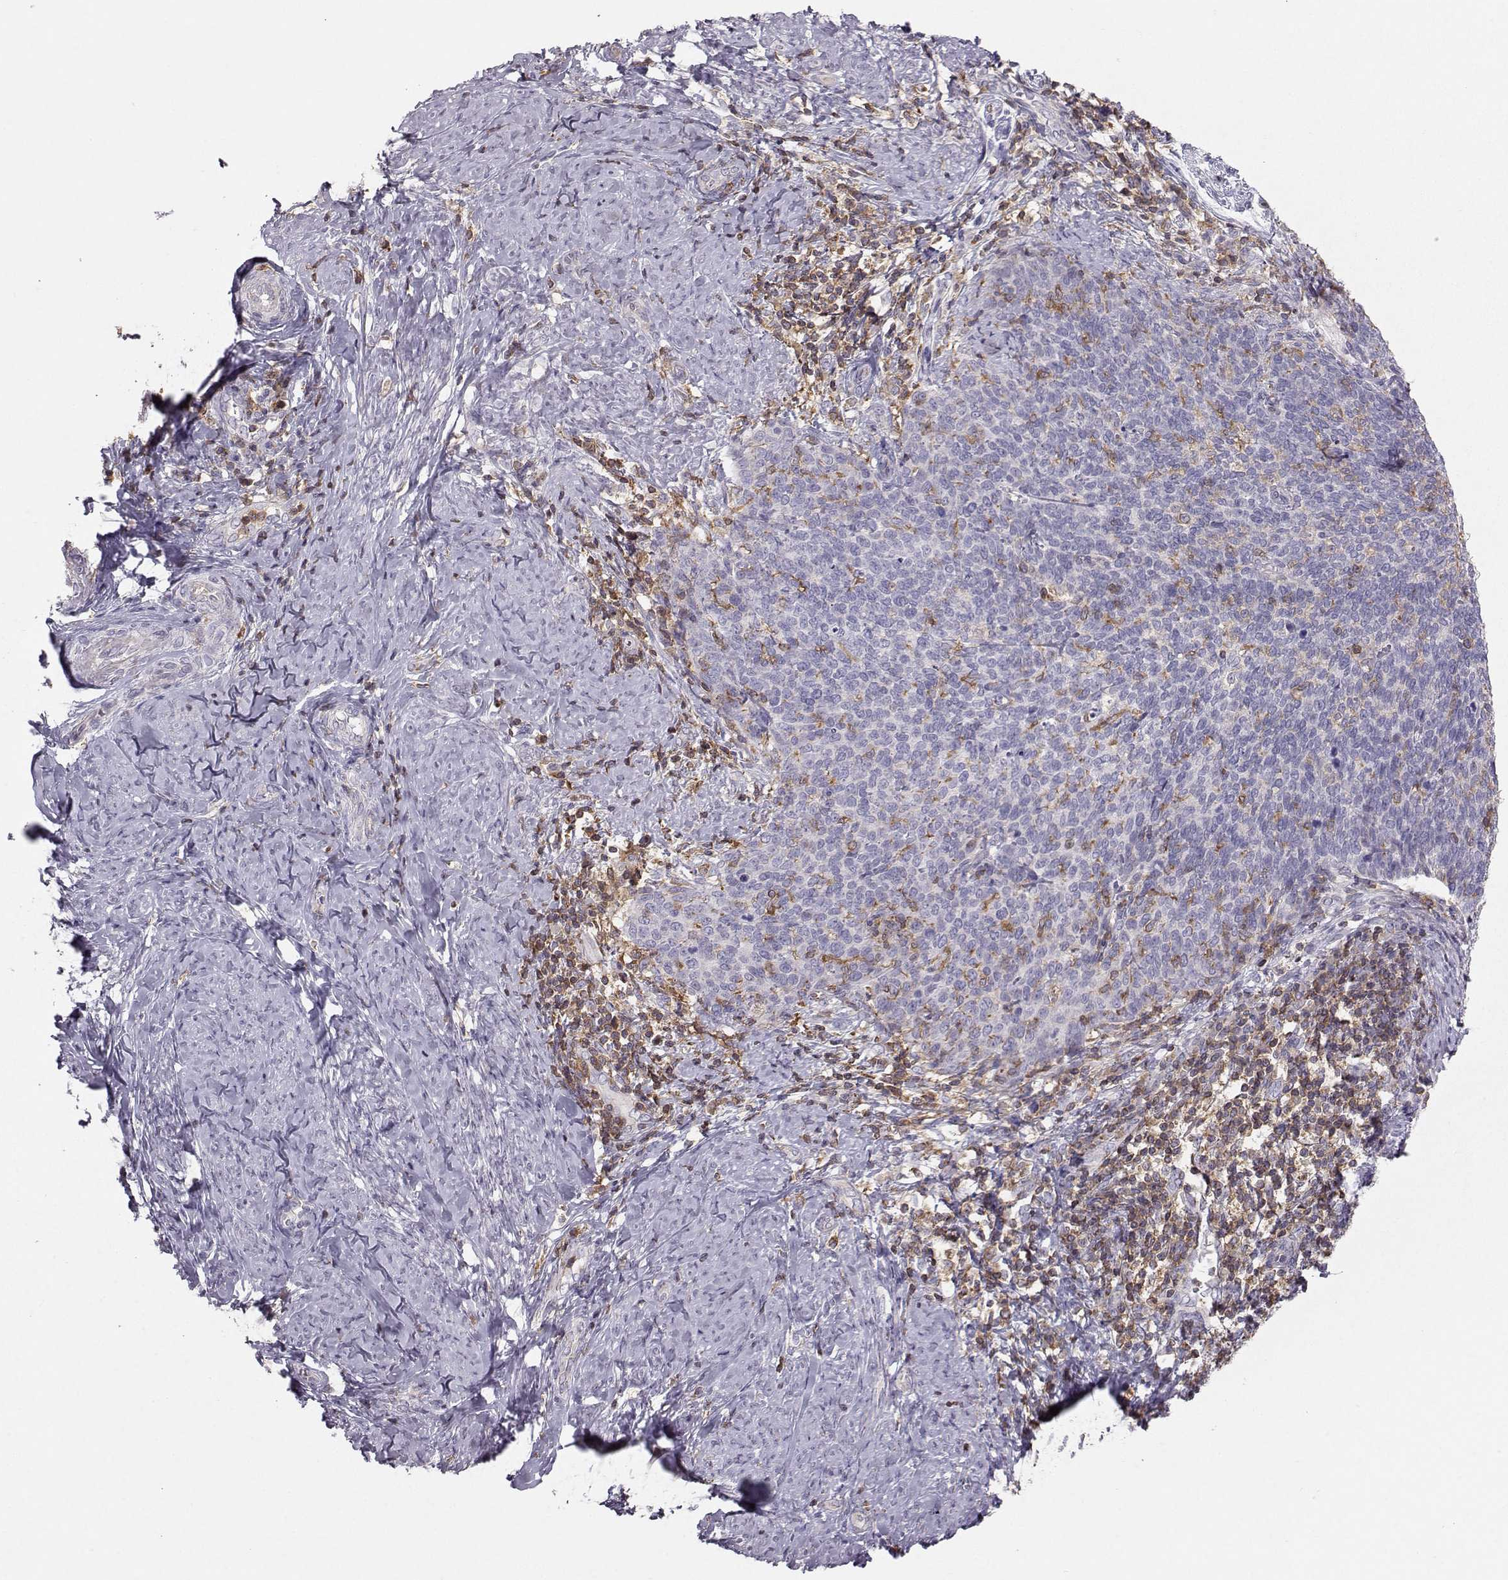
{"staining": {"intensity": "negative", "quantity": "none", "location": "none"}, "tissue": "cervical cancer", "cell_type": "Tumor cells", "image_type": "cancer", "snomed": [{"axis": "morphology", "description": "Normal tissue, NOS"}, {"axis": "morphology", "description": "Squamous cell carcinoma, NOS"}, {"axis": "topography", "description": "Cervix"}], "caption": "There is no significant expression in tumor cells of cervical squamous cell carcinoma. (Stains: DAB (3,3'-diaminobenzidine) immunohistochemistry with hematoxylin counter stain, Microscopy: brightfield microscopy at high magnification).", "gene": "ZBTB32", "patient": {"sex": "female", "age": 39}}